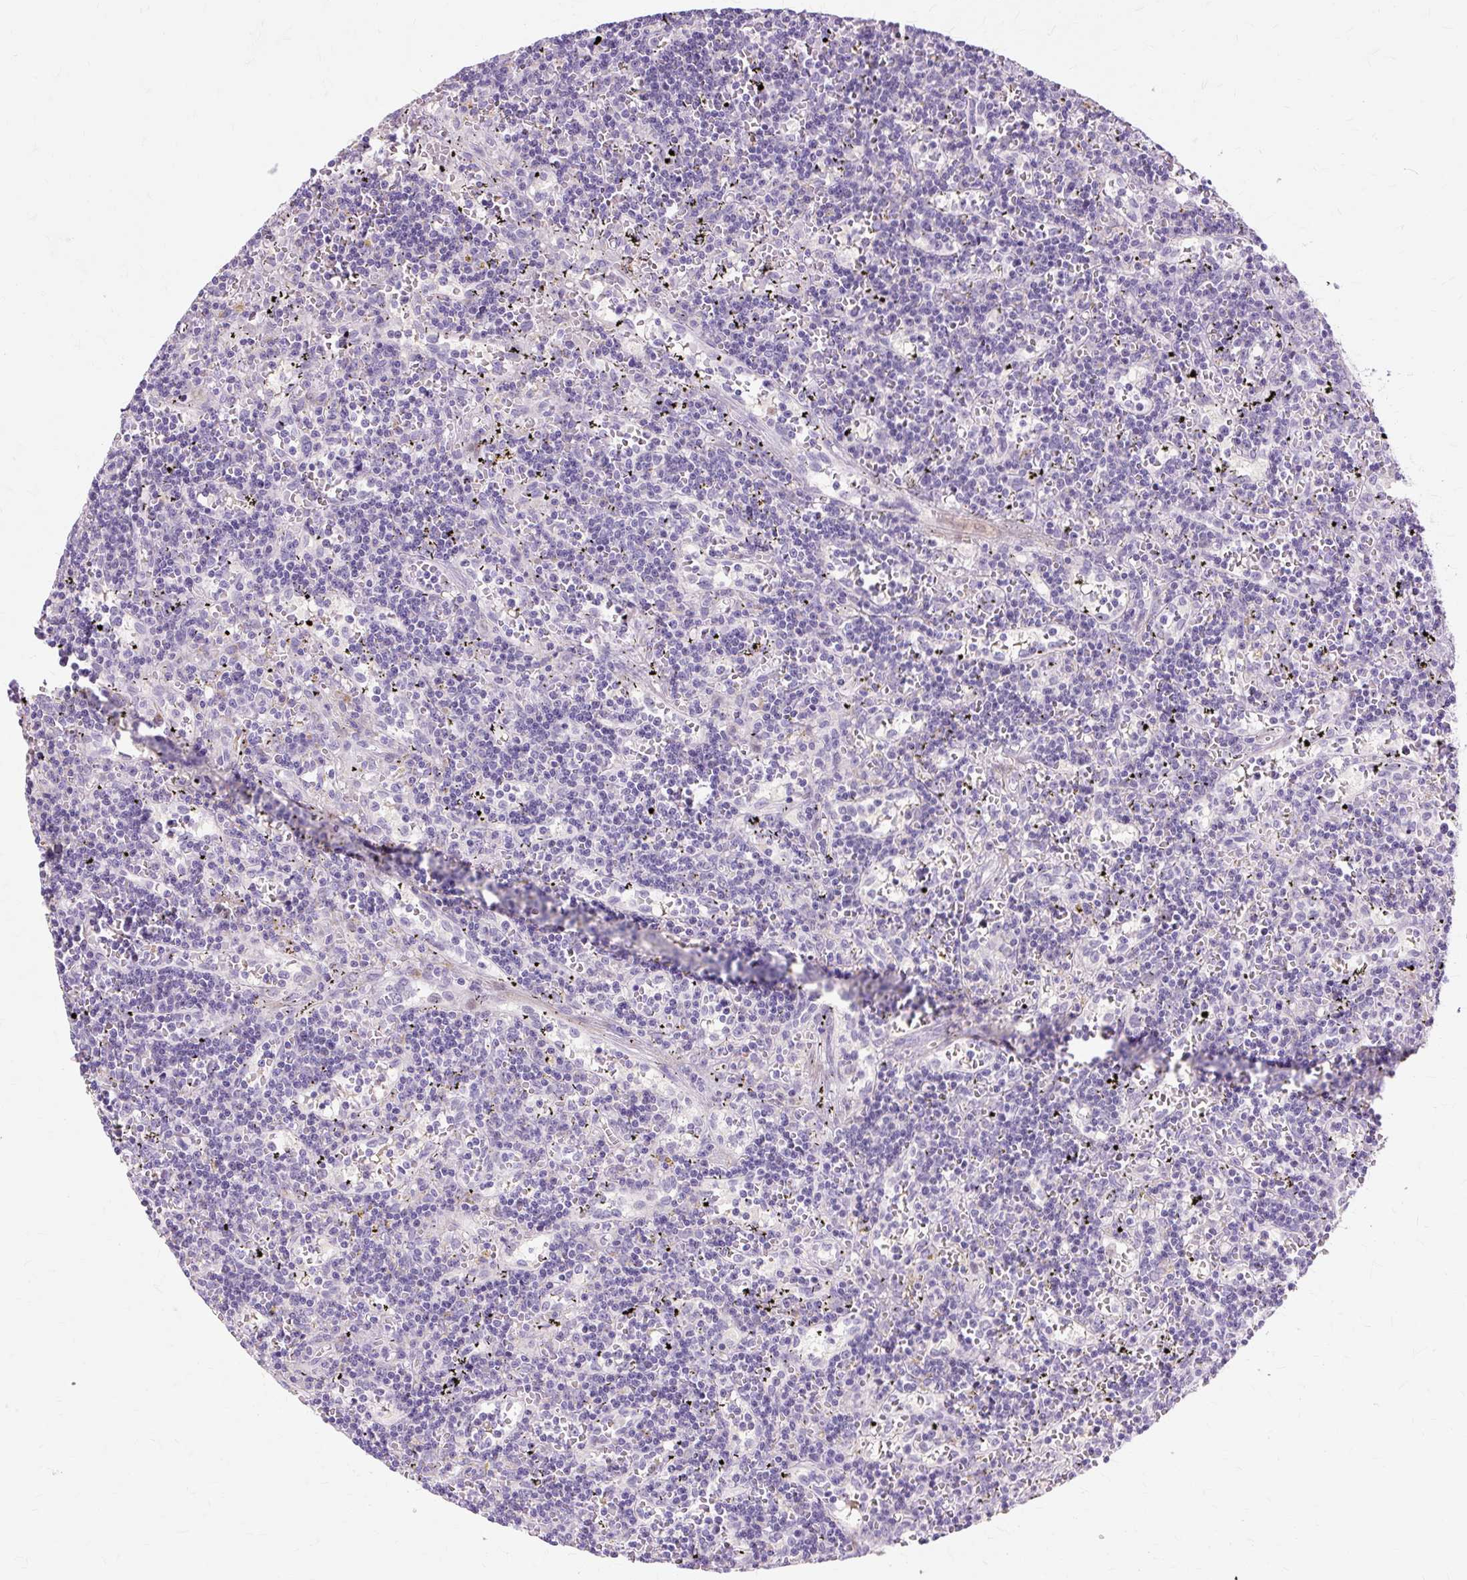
{"staining": {"intensity": "negative", "quantity": "none", "location": "none"}, "tissue": "lymphoma", "cell_type": "Tumor cells", "image_type": "cancer", "snomed": [{"axis": "morphology", "description": "Malignant lymphoma, non-Hodgkin's type, Low grade"}, {"axis": "topography", "description": "Spleen"}], "caption": "Tumor cells show no significant positivity in malignant lymphoma, non-Hodgkin's type (low-grade). Nuclei are stained in blue.", "gene": "IRX2", "patient": {"sex": "male", "age": 60}}